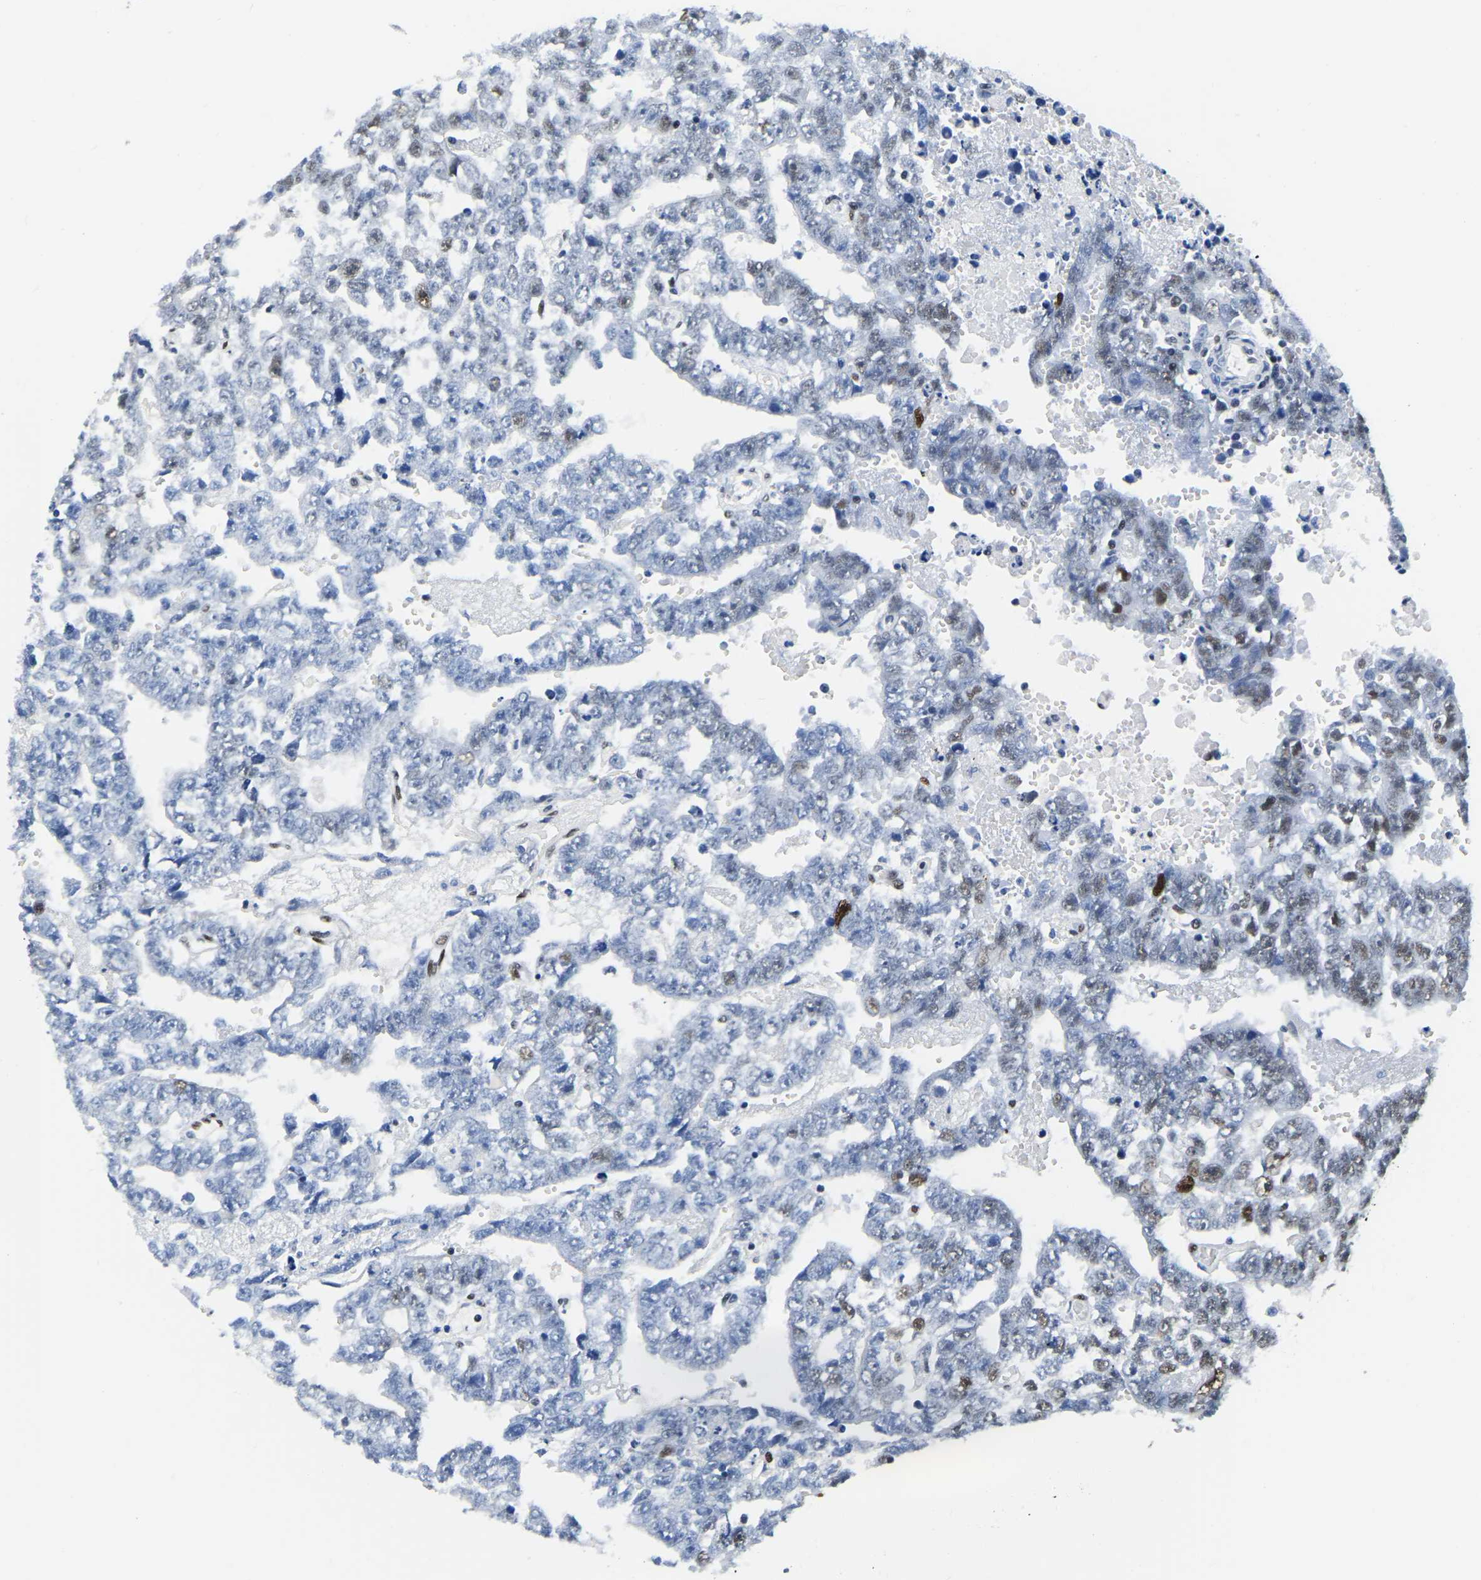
{"staining": {"intensity": "moderate", "quantity": "<25%", "location": "nuclear"}, "tissue": "testis cancer", "cell_type": "Tumor cells", "image_type": "cancer", "snomed": [{"axis": "morphology", "description": "Carcinoma, Embryonal, NOS"}, {"axis": "topography", "description": "Testis"}], "caption": "Tumor cells reveal low levels of moderate nuclear positivity in about <25% of cells in testis embryonal carcinoma.", "gene": "UBA1", "patient": {"sex": "male", "age": 25}}